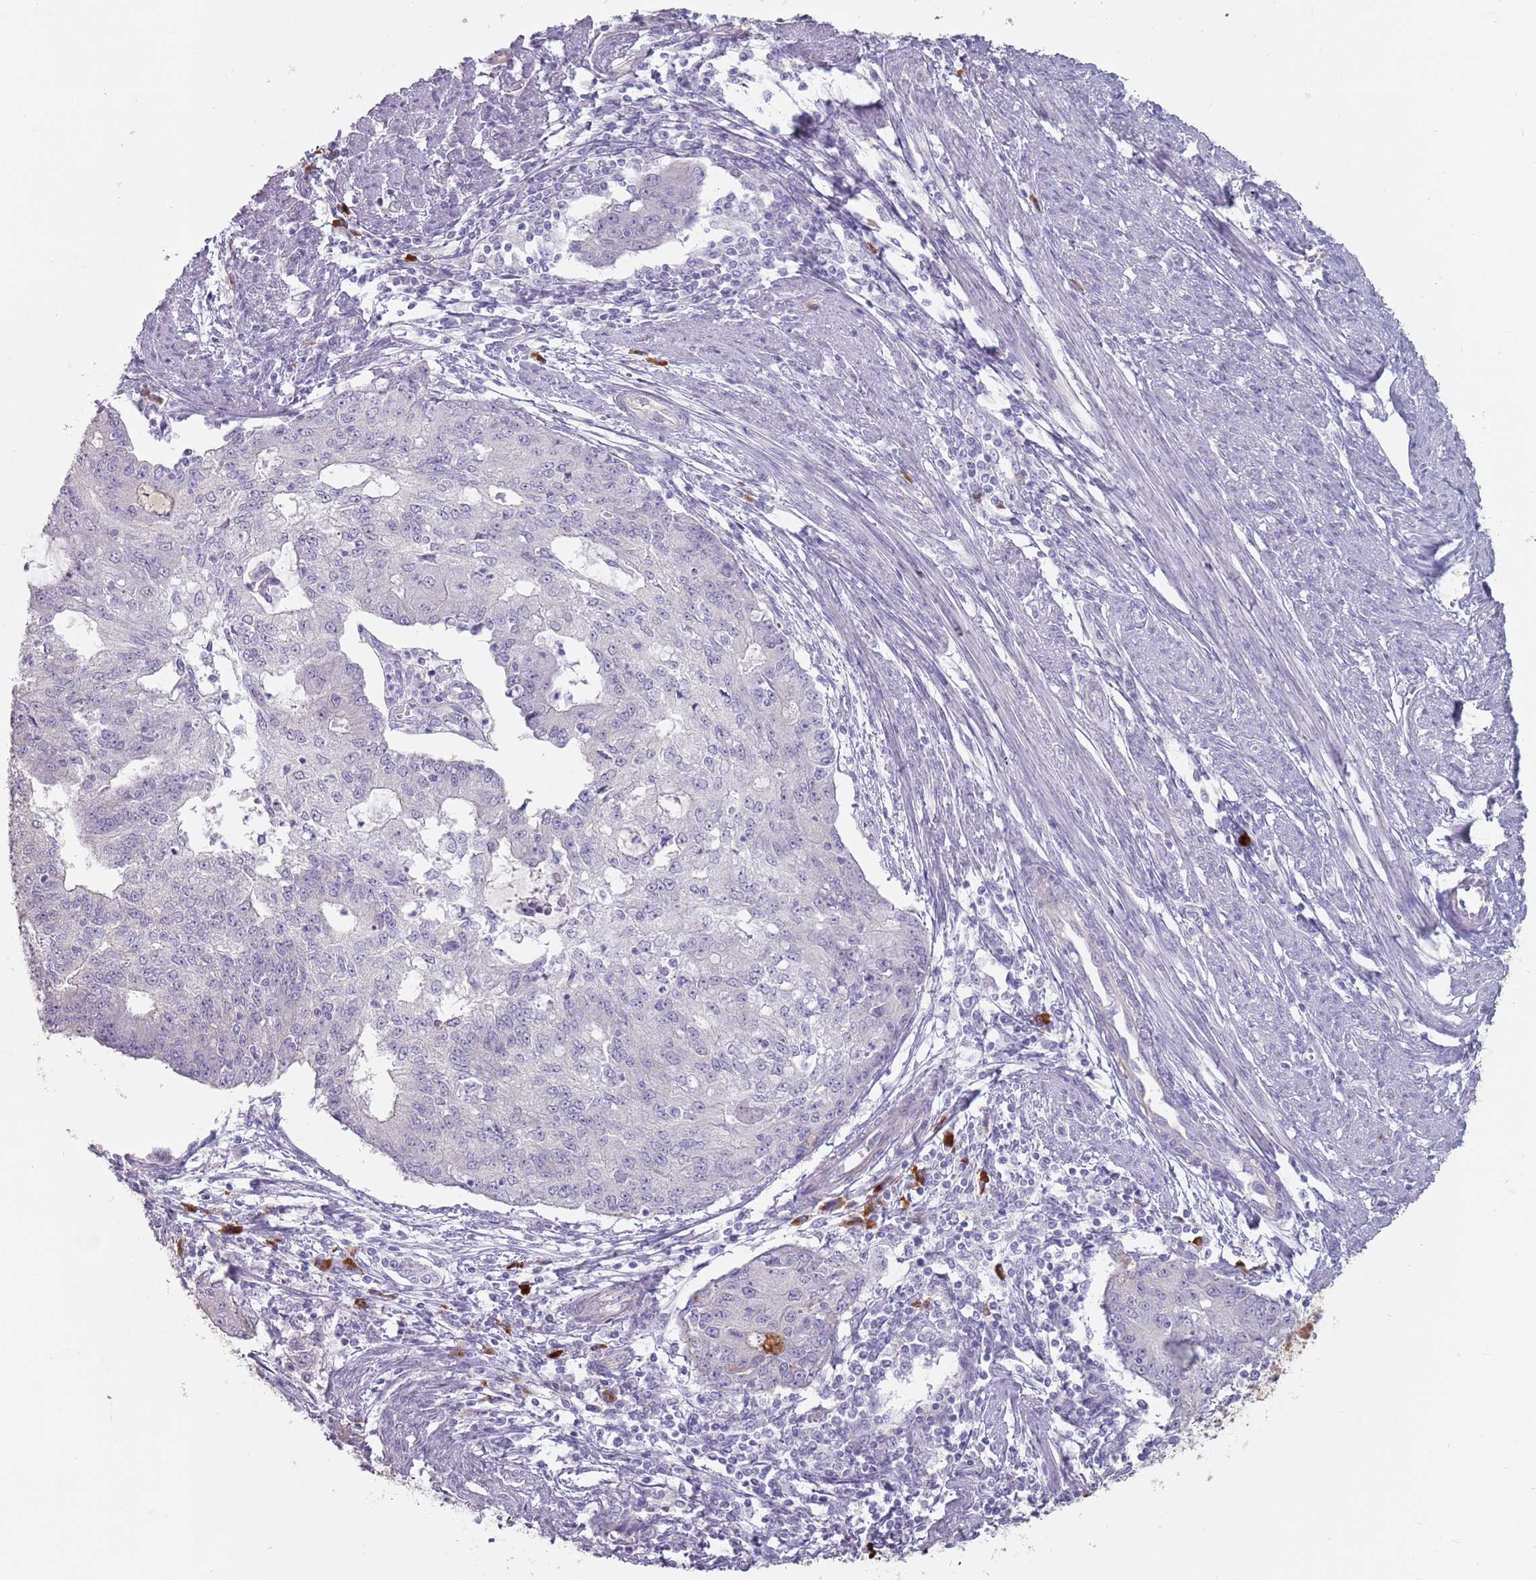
{"staining": {"intensity": "negative", "quantity": "none", "location": "none"}, "tissue": "endometrial cancer", "cell_type": "Tumor cells", "image_type": "cancer", "snomed": [{"axis": "morphology", "description": "Adenocarcinoma, NOS"}, {"axis": "topography", "description": "Endometrium"}], "caption": "DAB immunohistochemical staining of endometrial cancer (adenocarcinoma) exhibits no significant positivity in tumor cells.", "gene": "STYK1", "patient": {"sex": "female", "age": 56}}